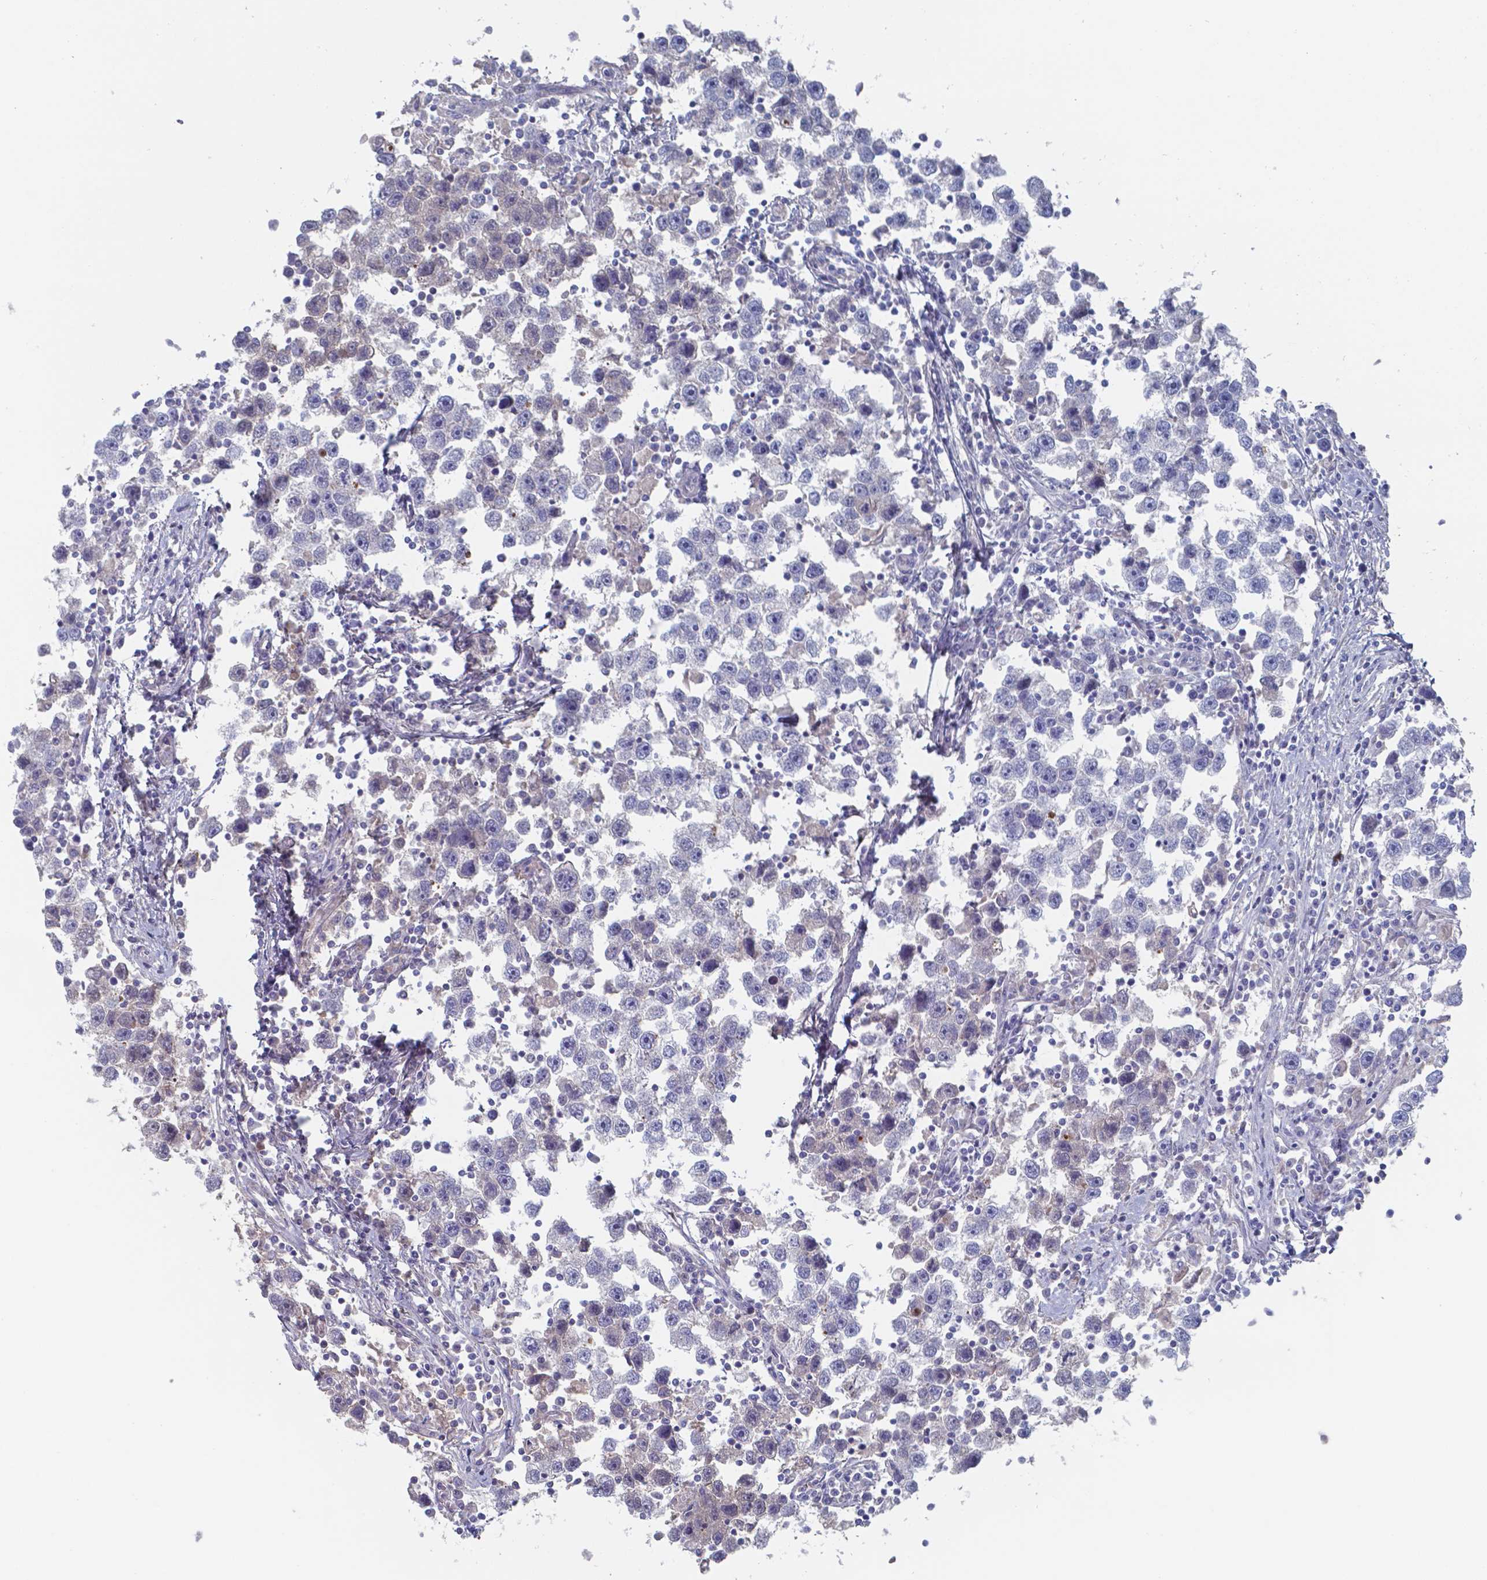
{"staining": {"intensity": "negative", "quantity": "none", "location": "none"}, "tissue": "testis cancer", "cell_type": "Tumor cells", "image_type": "cancer", "snomed": [{"axis": "morphology", "description": "Seminoma, NOS"}, {"axis": "topography", "description": "Testis"}], "caption": "A micrograph of testis cancer stained for a protein exhibits no brown staining in tumor cells. The staining was performed using DAB (3,3'-diaminobenzidine) to visualize the protein expression in brown, while the nuclei were stained in blue with hematoxylin (Magnification: 20x).", "gene": "BTBD17", "patient": {"sex": "male", "age": 30}}